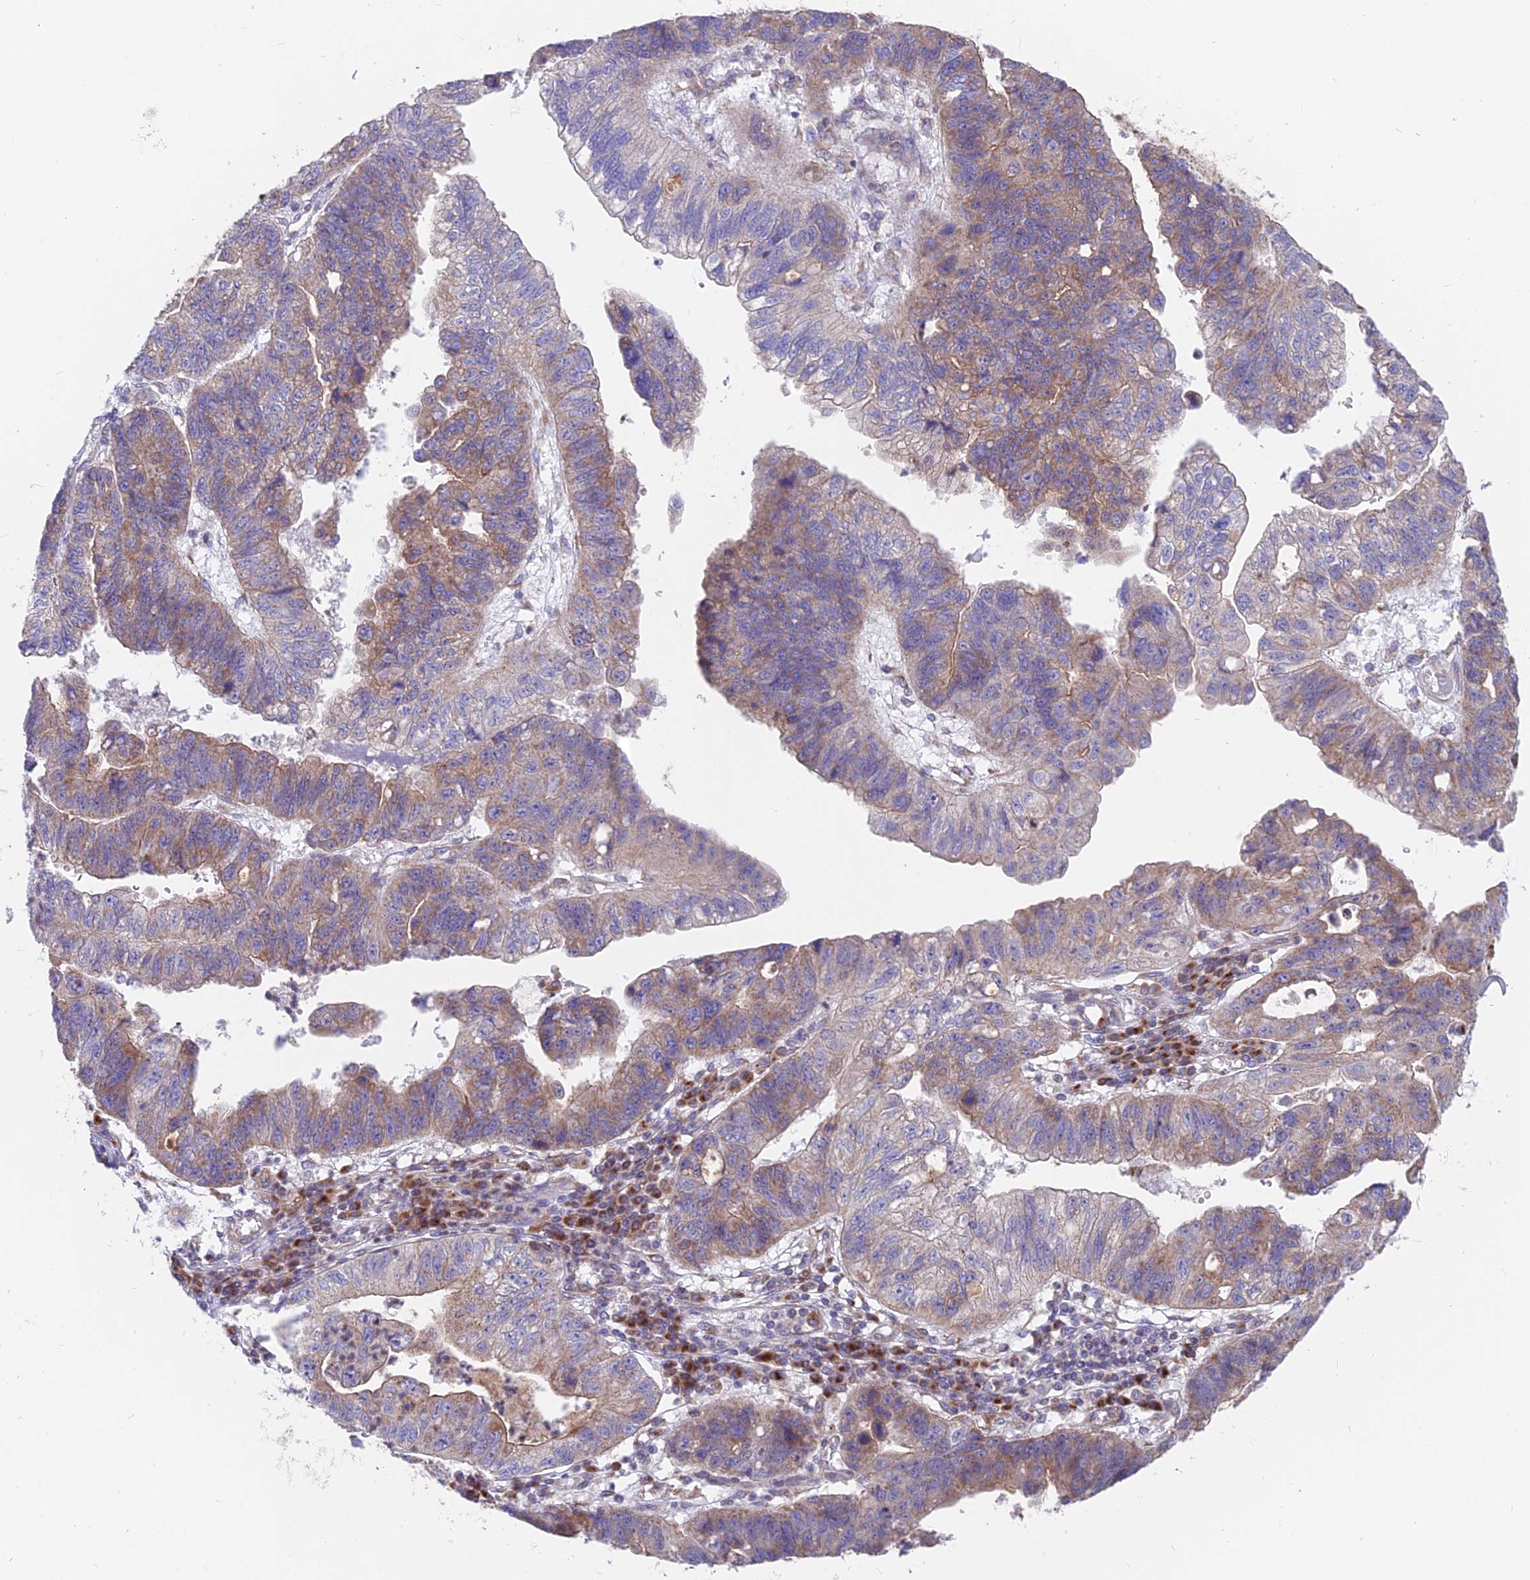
{"staining": {"intensity": "moderate", "quantity": "25%-75%", "location": "cytoplasmic/membranous"}, "tissue": "stomach cancer", "cell_type": "Tumor cells", "image_type": "cancer", "snomed": [{"axis": "morphology", "description": "Adenocarcinoma, NOS"}, {"axis": "topography", "description": "Stomach"}], "caption": "This photomicrograph demonstrates stomach cancer stained with IHC to label a protein in brown. The cytoplasmic/membranous of tumor cells show moderate positivity for the protein. Nuclei are counter-stained blue.", "gene": "TBC1D20", "patient": {"sex": "male", "age": 59}}